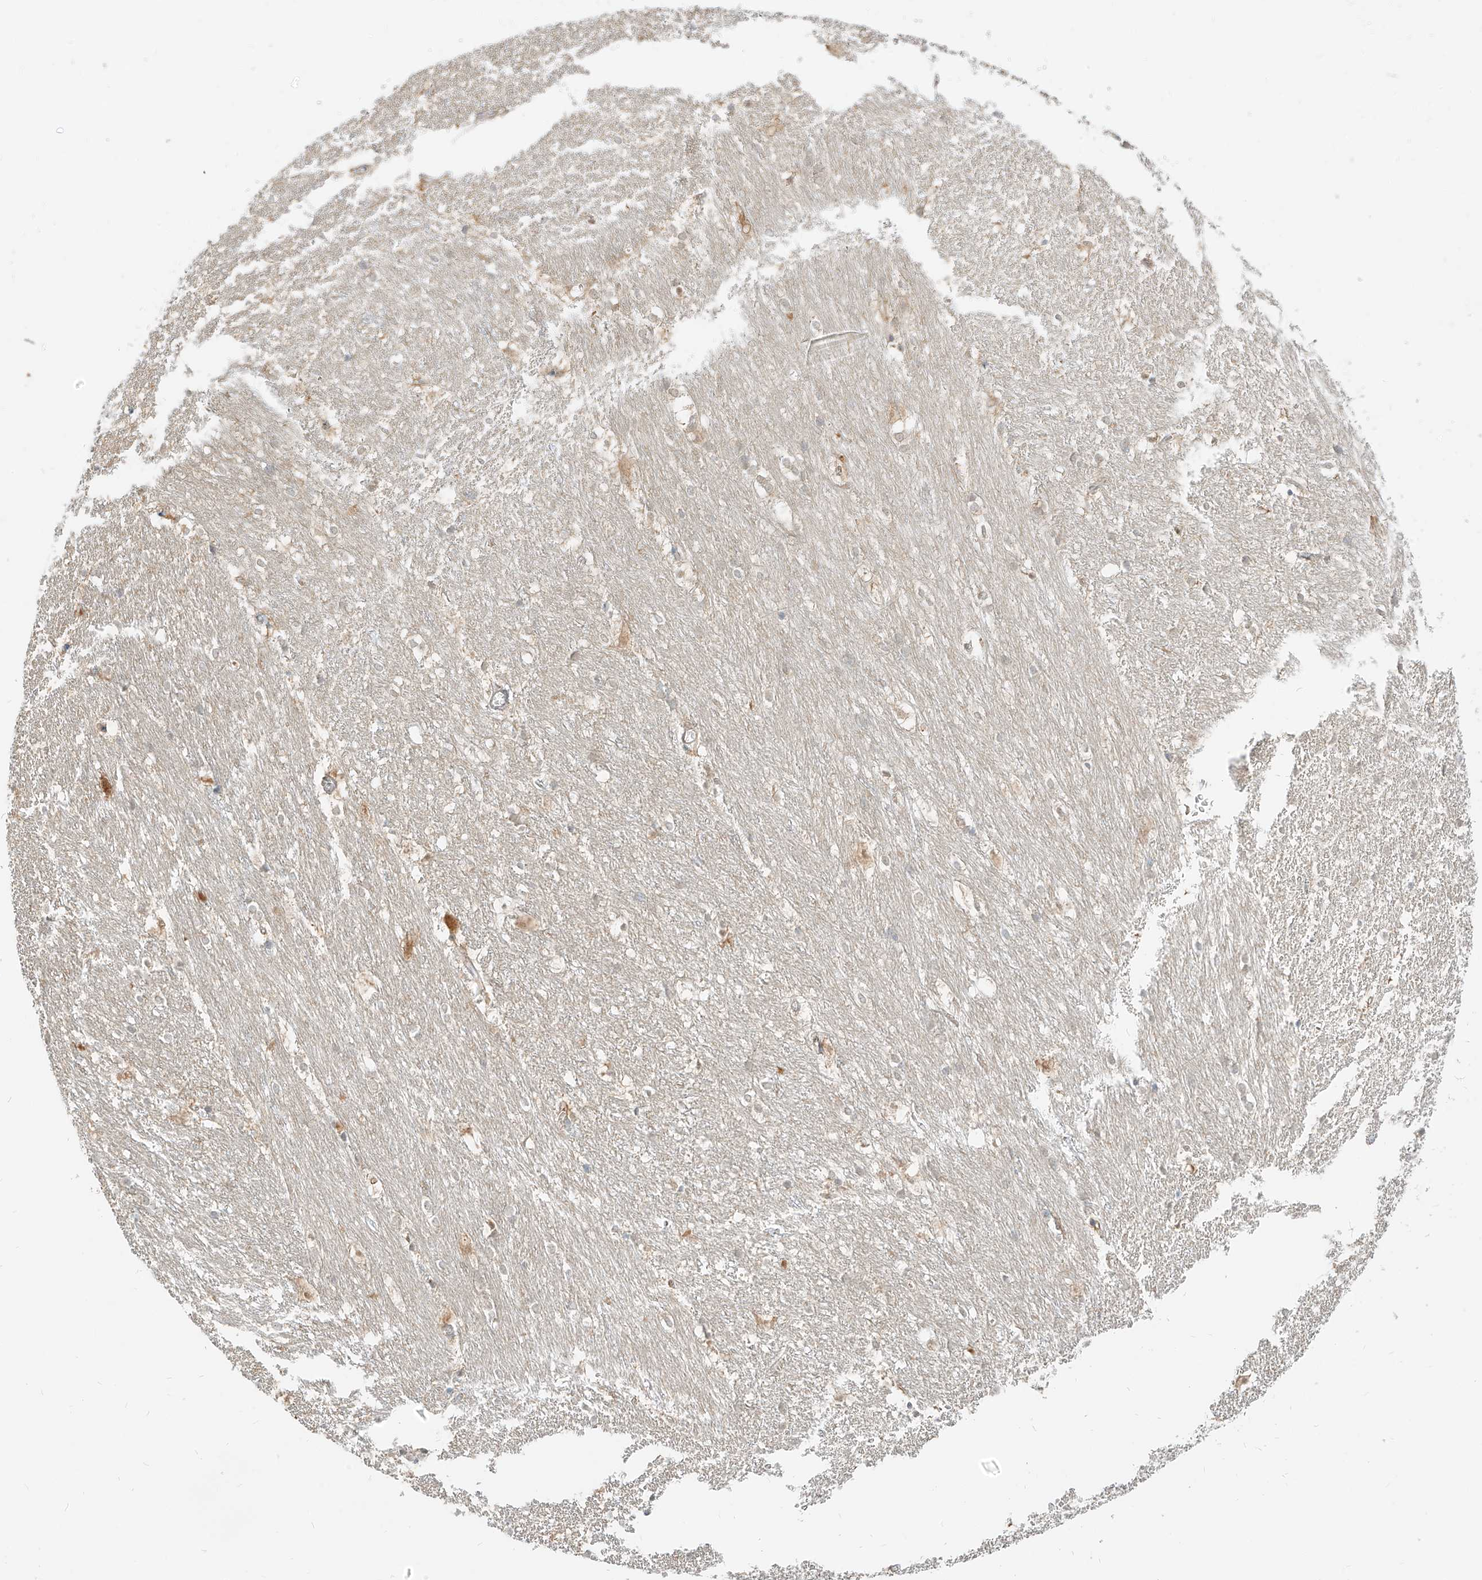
{"staining": {"intensity": "negative", "quantity": "none", "location": "none"}, "tissue": "caudate", "cell_type": "Glial cells", "image_type": "normal", "snomed": [{"axis": "morphology", "description": "Normal tissue, NOS"}, {"axis": "topography", "description": "Lateral ventricle wall"}], "caption": "Histopathology image shows no significant protein staining in glial cells of unremarkable caudate.", "gene": "PGD", "patient": {"sex": "female", "age": 19}}